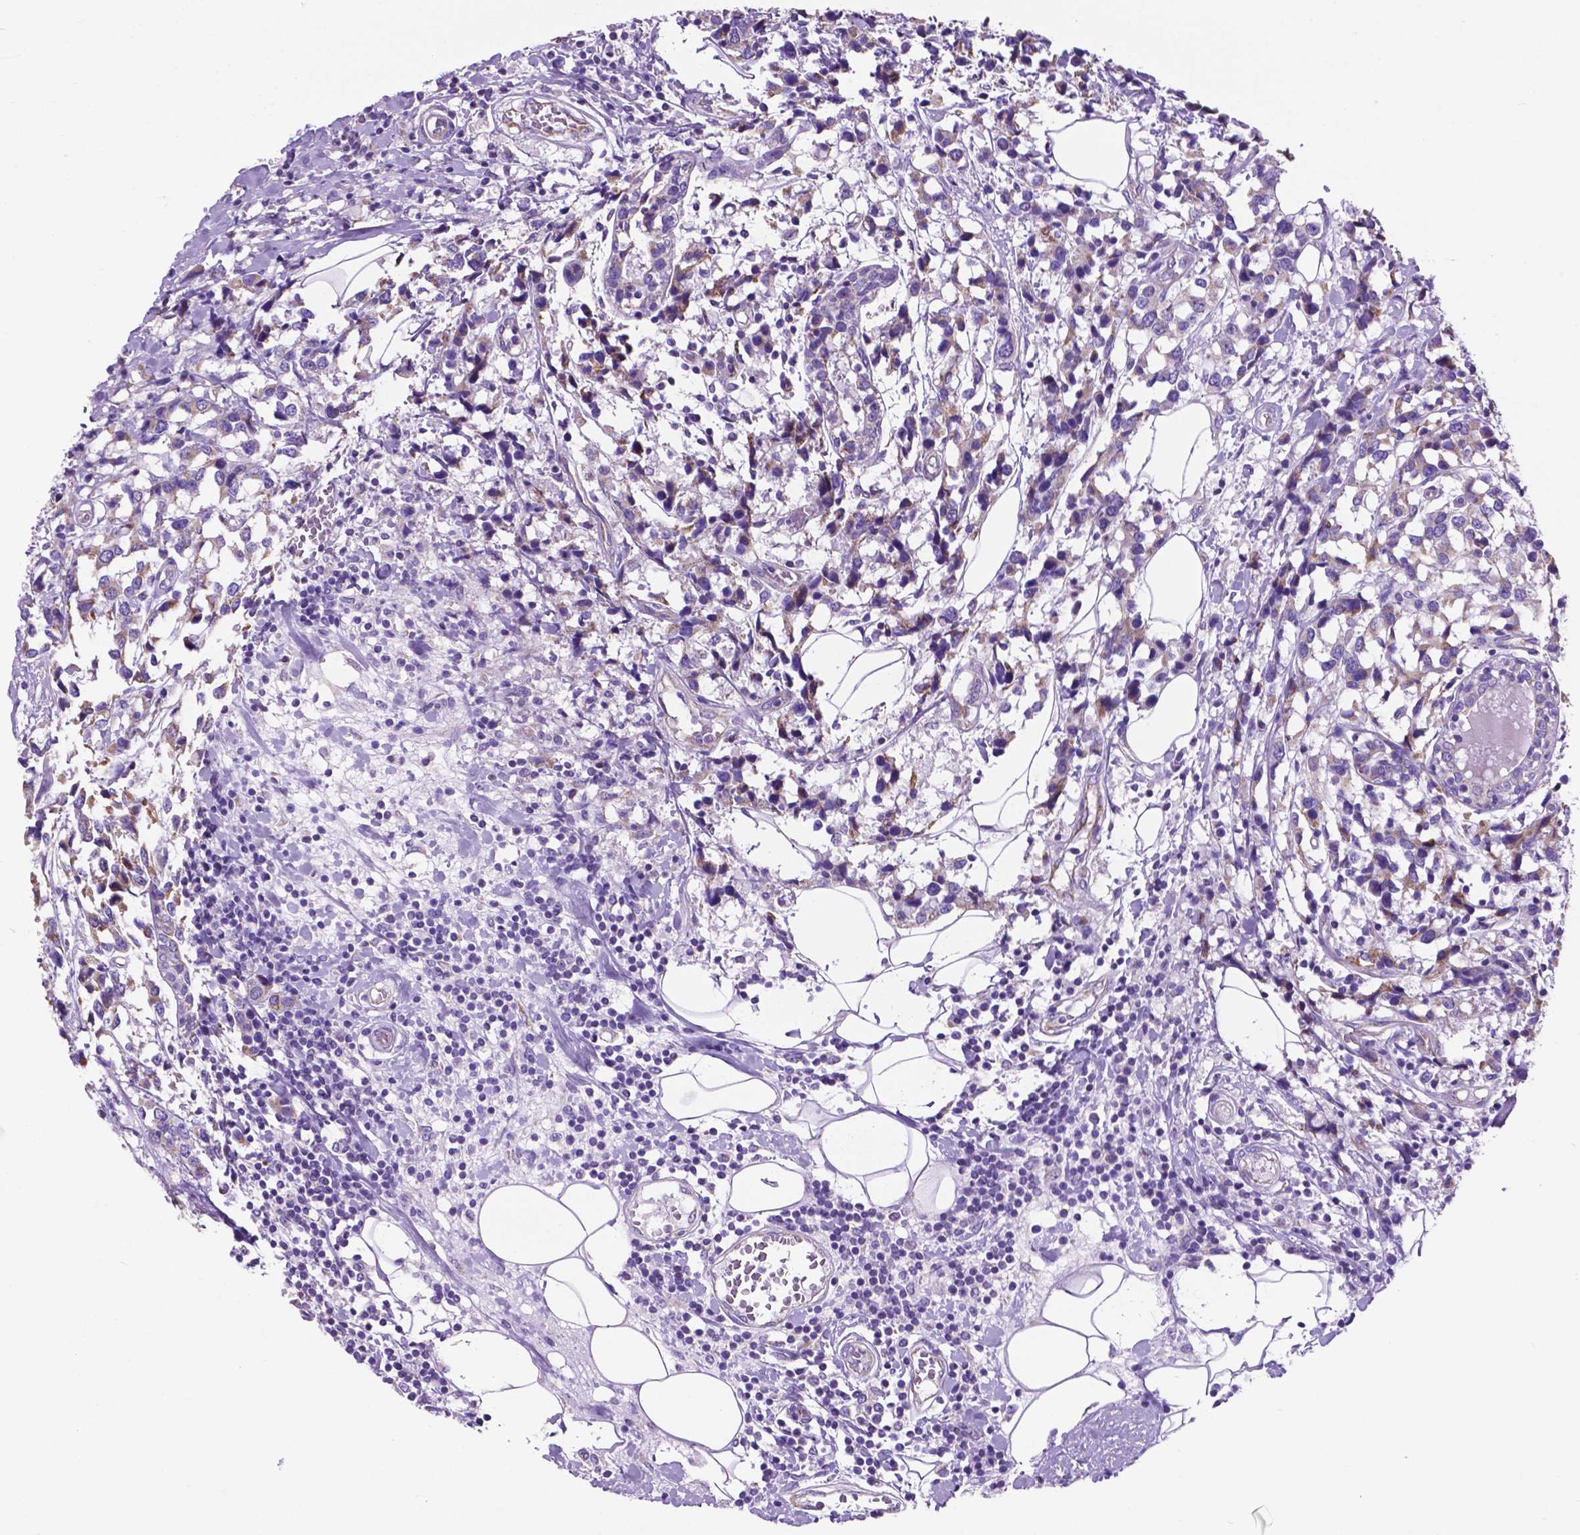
{"staining": {"intensity": "weak", "quantity": "<25%", "location": "cytoplasmic/membranous"}, "tissue": "breast cancer", "cell_type": "Tumor cells", "image_type": "cancer", "snomed": [{"axis": "morphology", "description": "Lobular carcinoma"}, {"axis": "topography", "description": "Breast"}], "caption": "DAB (3,3'-diaminobenzidine) immunohistochemical staining of lobular carcinoma (breast) displays no significant positivity in tumor cells. The staining is performed using DAB brown chromogen with nuclei counter-stained in using hematoxylin.", "gene": "TMEM121B", "patient": {"sex": "female", "age": 59}}